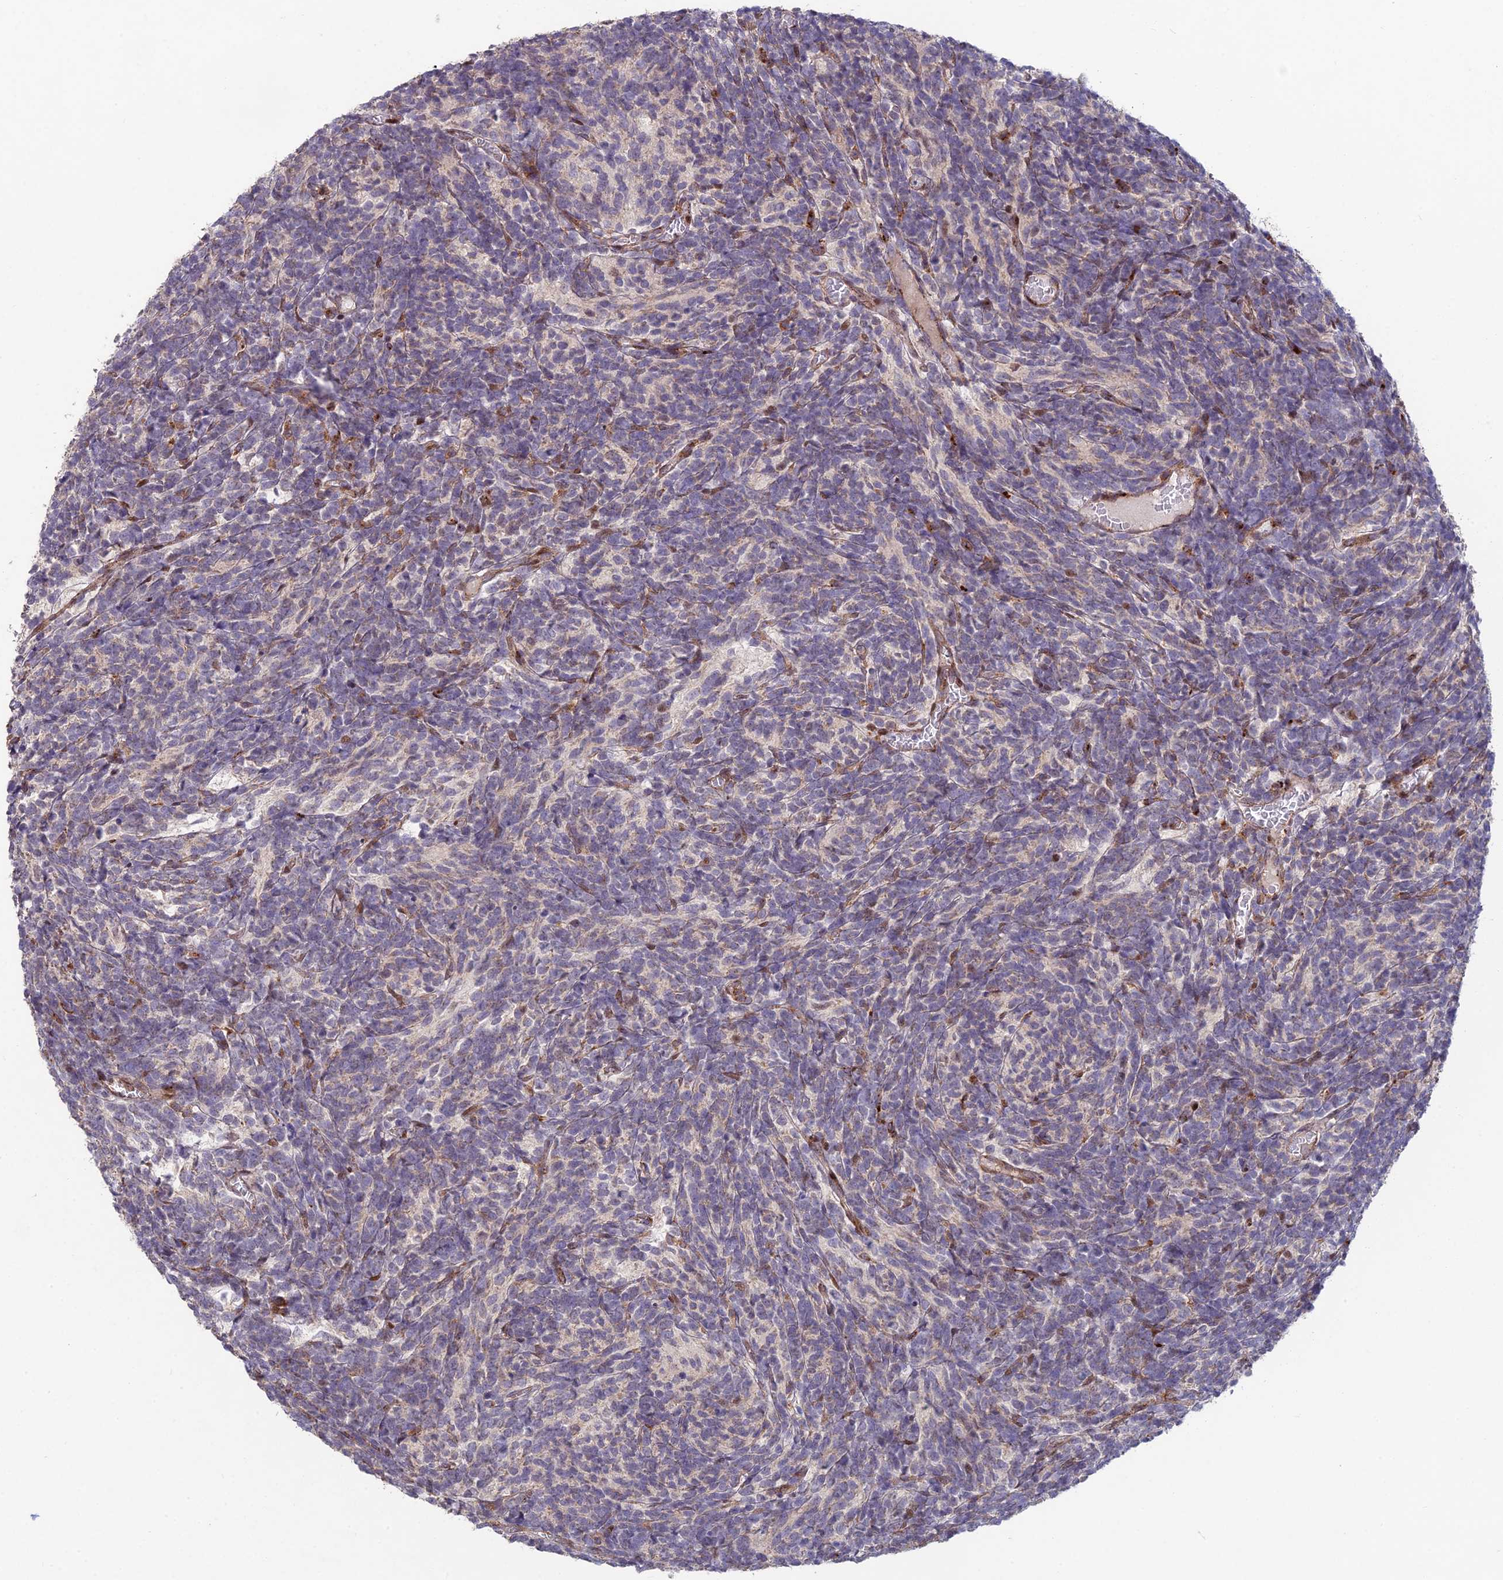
{"staining": {"intensity": "negative", "quantity": "none", "location": "none"}, "tissue": "glioma", "cell_type": "Tumor cells", "image_type": "cancer", "snomed": [{"axis": "morphology", "description": "Glioma, malignant, Low grade"}, {"axis": "topography", "description": "Brain"}], "caption": "There is no significant positivity in tumor cells of glioma.", "gene": "FOXS1", "patient": {"sex": "female", "age": 1}}